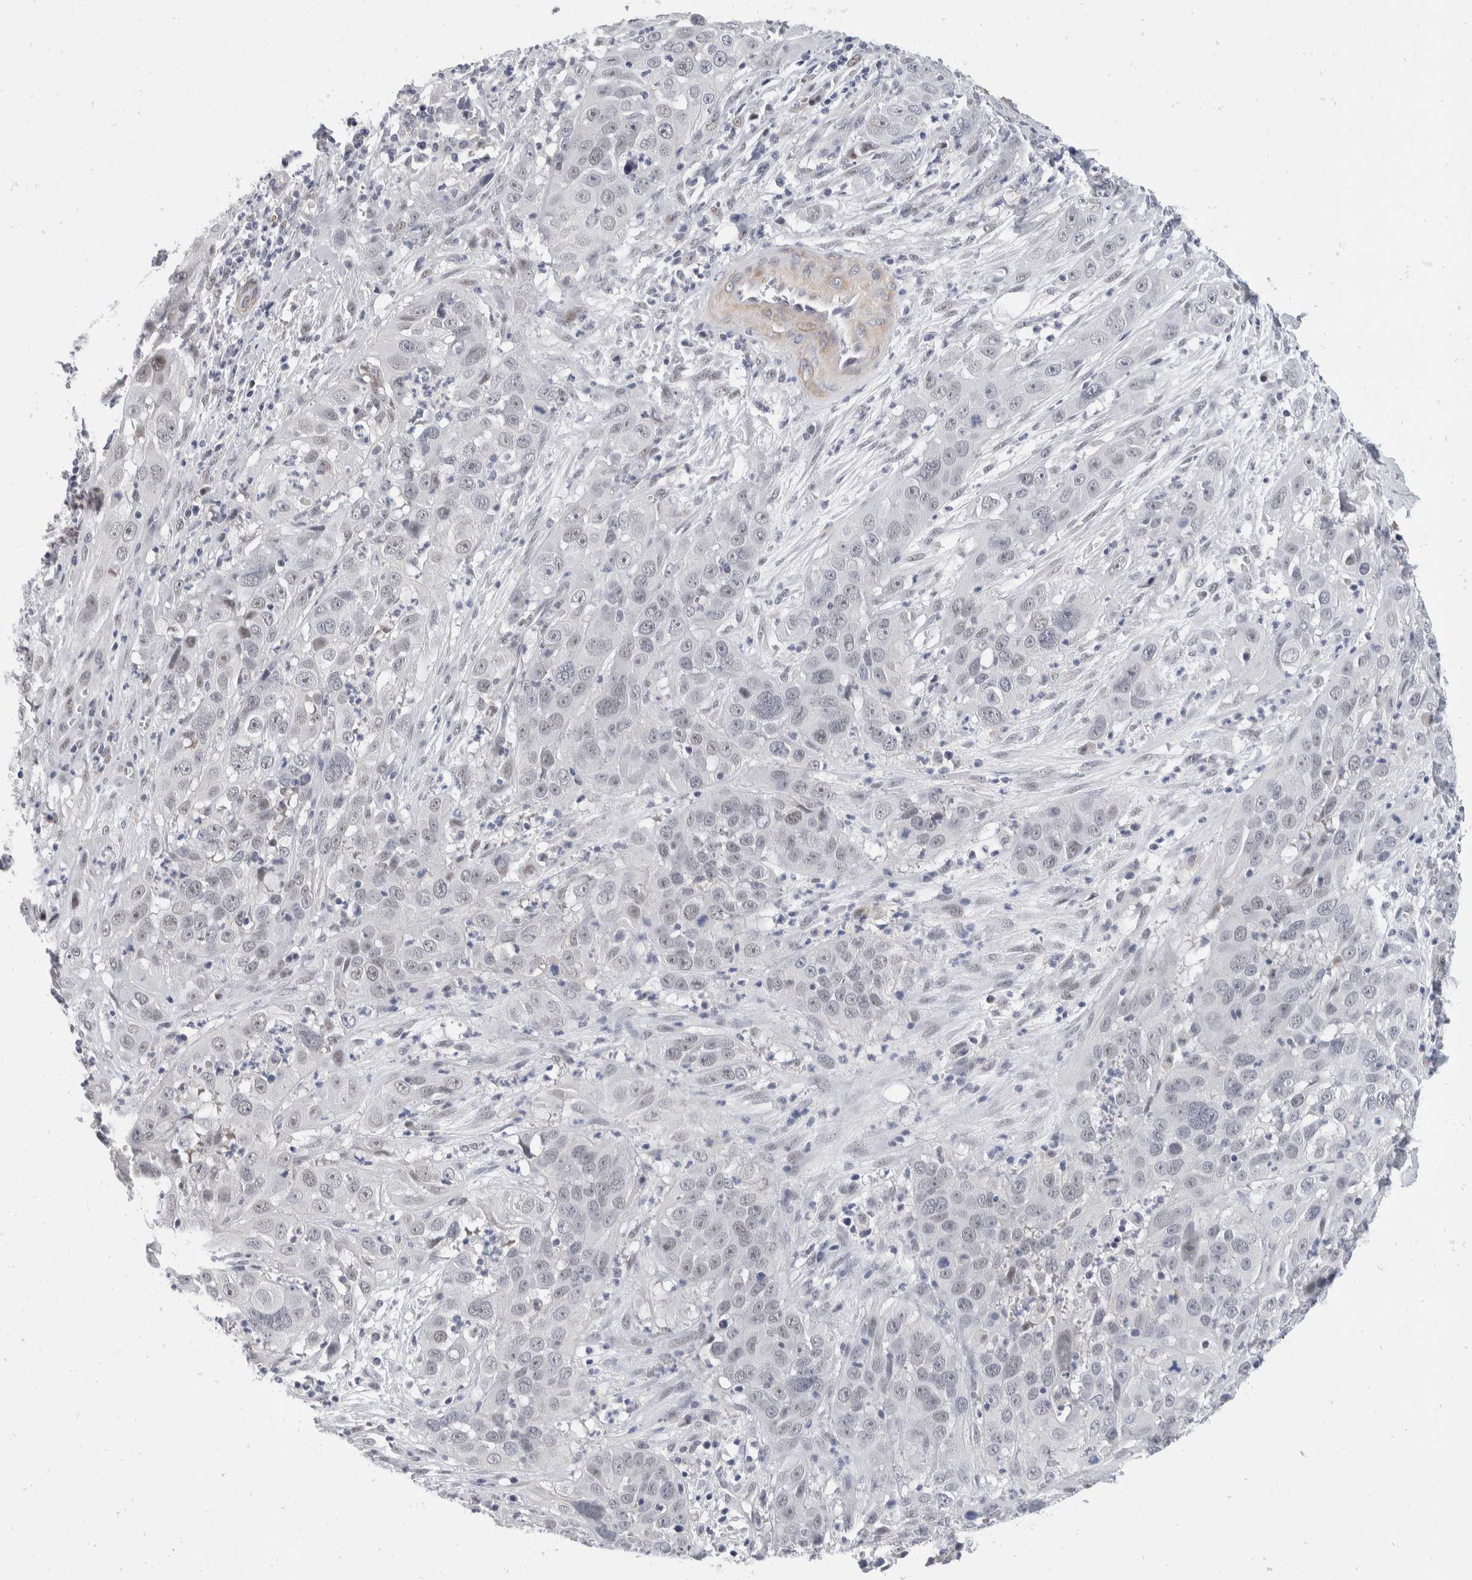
{"staining": {"intensity": "weak", "quantity": "<25%", "location": "nuclear"}, "tissue": "cervical cancer", "cell_type": "Tumor cells", "image_type": "cancer", "snomed": [{"axis": "morphology", "description": "Squamous cell carcinoma, NOS"}, {"axis": "topography", "description": "Cervix"}], "caption": "Histopathology image shows no protein staining in tumor cells of cervical squamous cell carcinoma tissue.", "gene": "CATSPERD", "patient": {"sex": "female", "age": 32}}